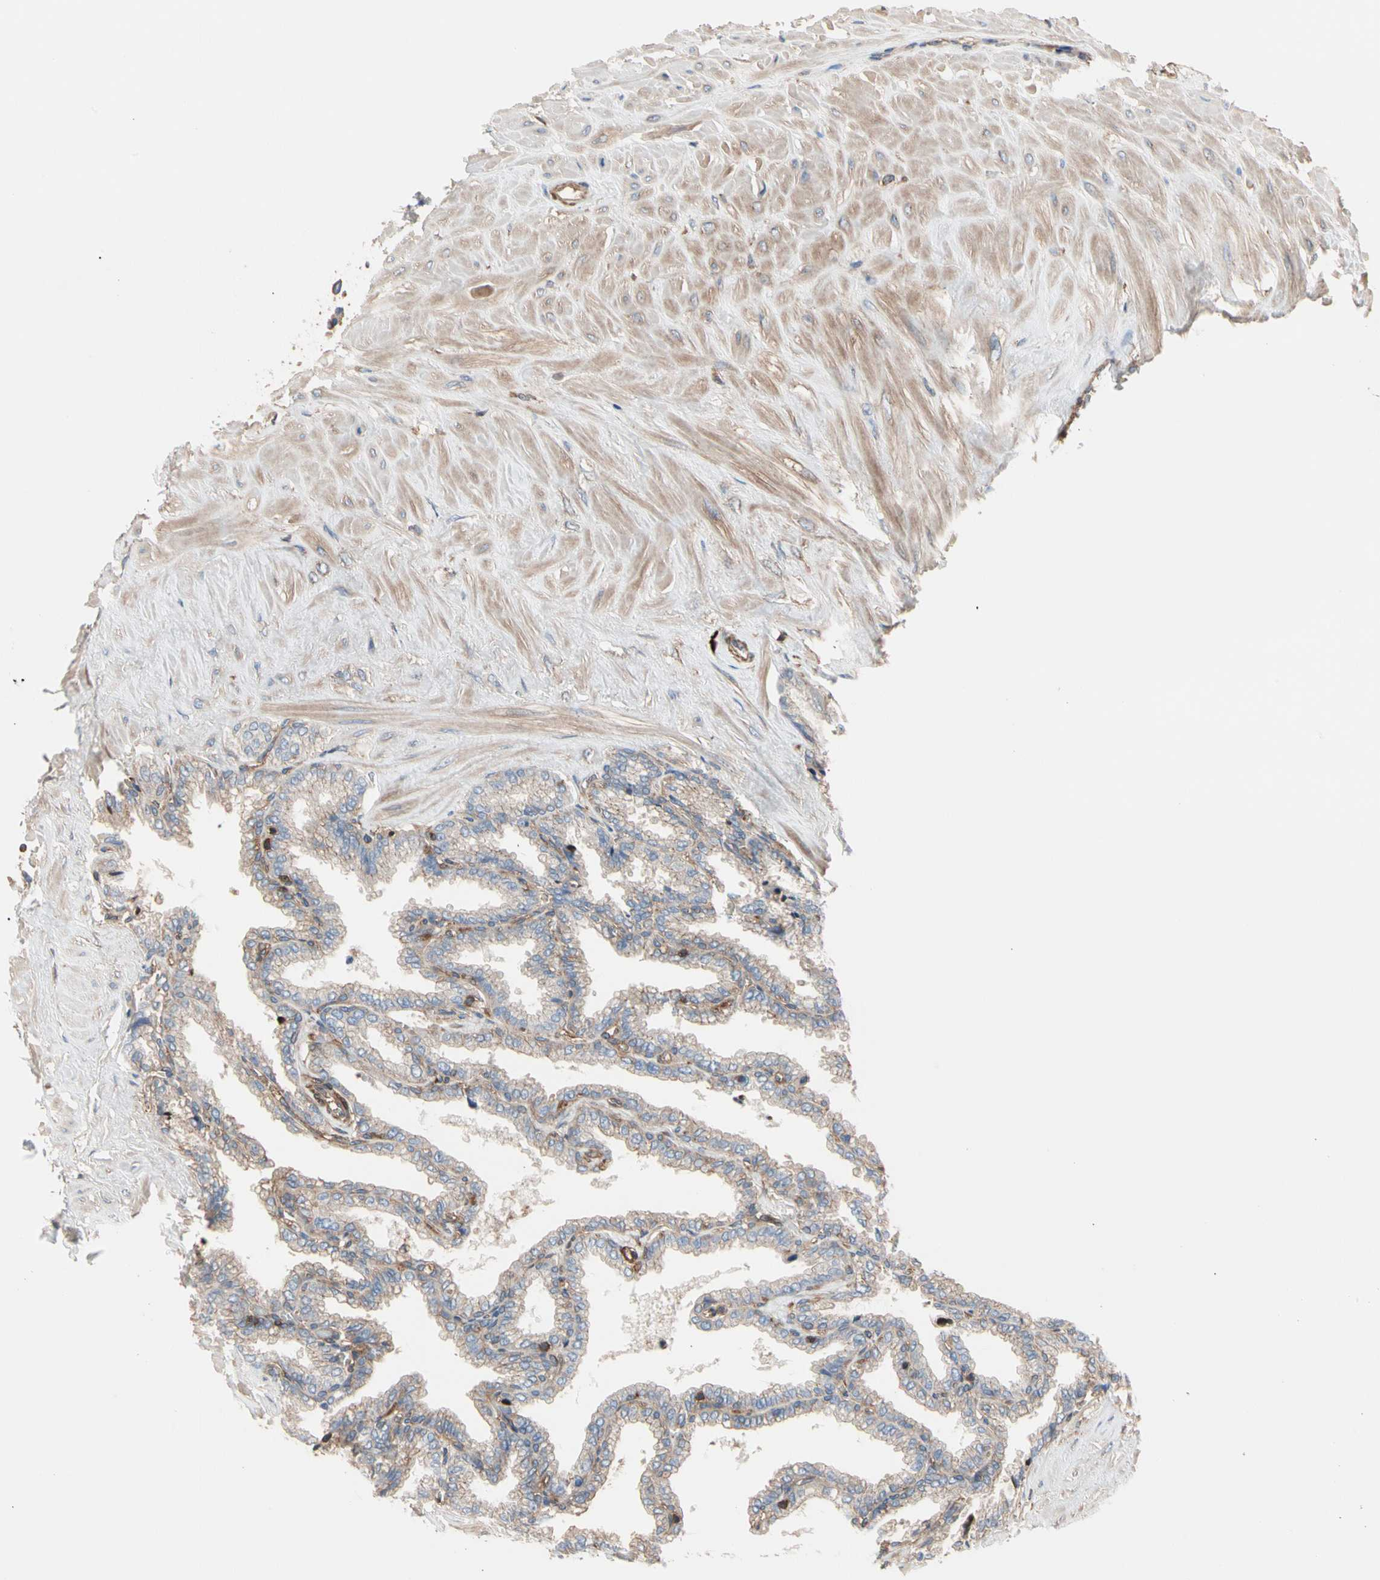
{"staining": {"intensity": "weak", "quantity": "25%-75%", "location": "cytoplasmic/membranous"}, "tissue": "seminal vesicle", "cell_type": "Glandular cells", "image_type": "normal", "snomed": [{"axis": "morphology", "description": "Normal tissue, NOS"}, {"axis": "topography", "description": "Seminal veicle"}], "caption": "This micrograph exhibits normal seminal vesicle stained with immunohistochemistry (IHC) to label a protein in brown. The cytoplasmic/membranous of glandular cells show weak positivity for the protein. Nuclei are counter-stained blue.", "gene": "ROCK1", "patient": {"sex": "male", "age": 46}}